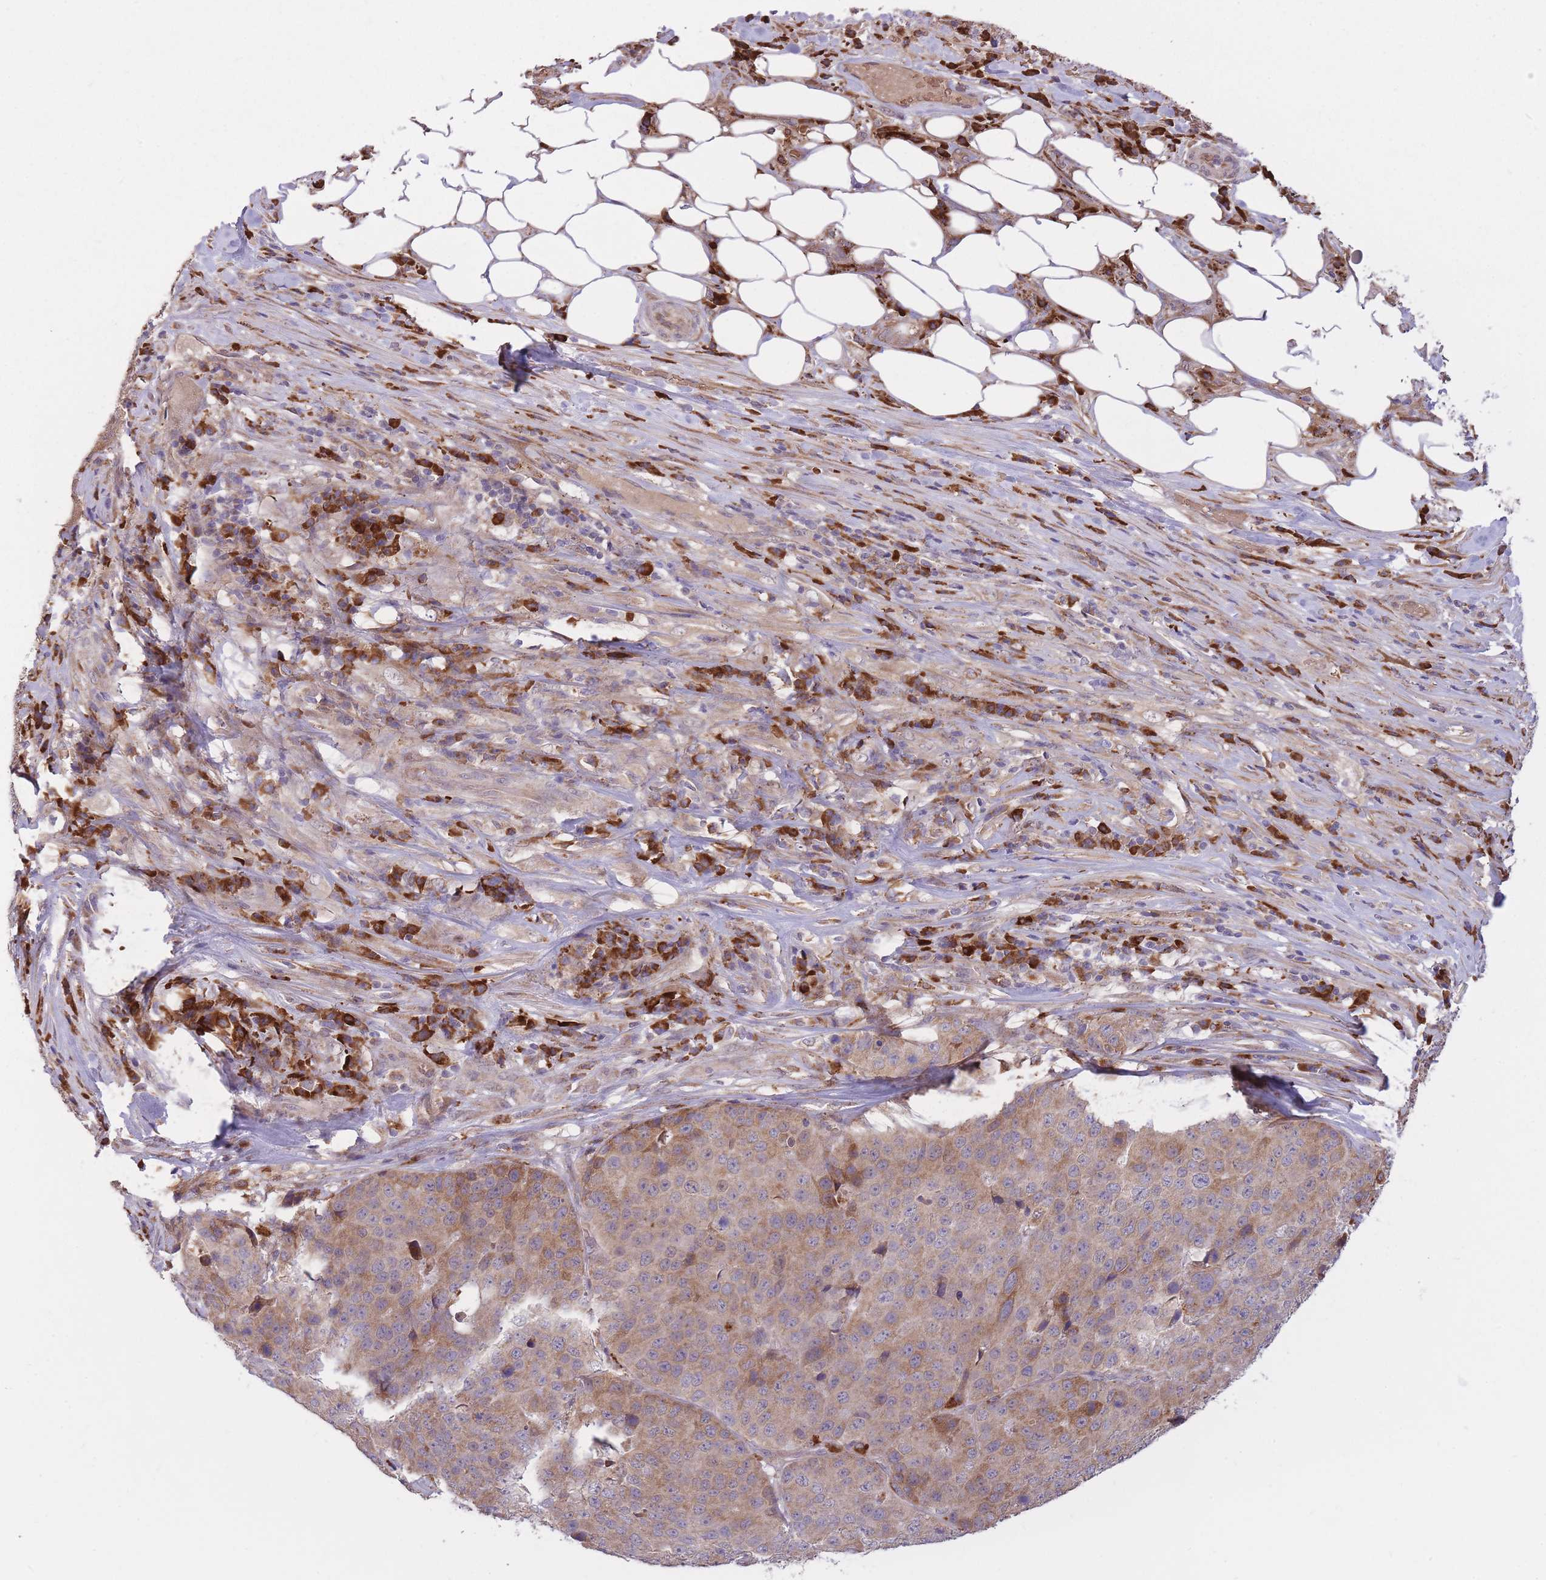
{"staining": {"intensity": "moderate", "quantity": ">75%", "location": "cytoplasmic/membranous"}, "tissue": "stomach cancer", "cell_type": "Tumor cells", "image_type": "cancer", "snomed": [{"axis": "morphology", "description": "Adenocarcinoma, NOS"}, {"axis": "topography", "description": "Stomach"}], "caption": "A micrograph showing moderate cytoplasmic/membranous expression in approximately >75% of tumor cells in stomach adenocarcinoma, as visualized by brown immunohistochemical staining.", "gene": "POLR3F", "patient": {"sex": "male", "age": 71}}